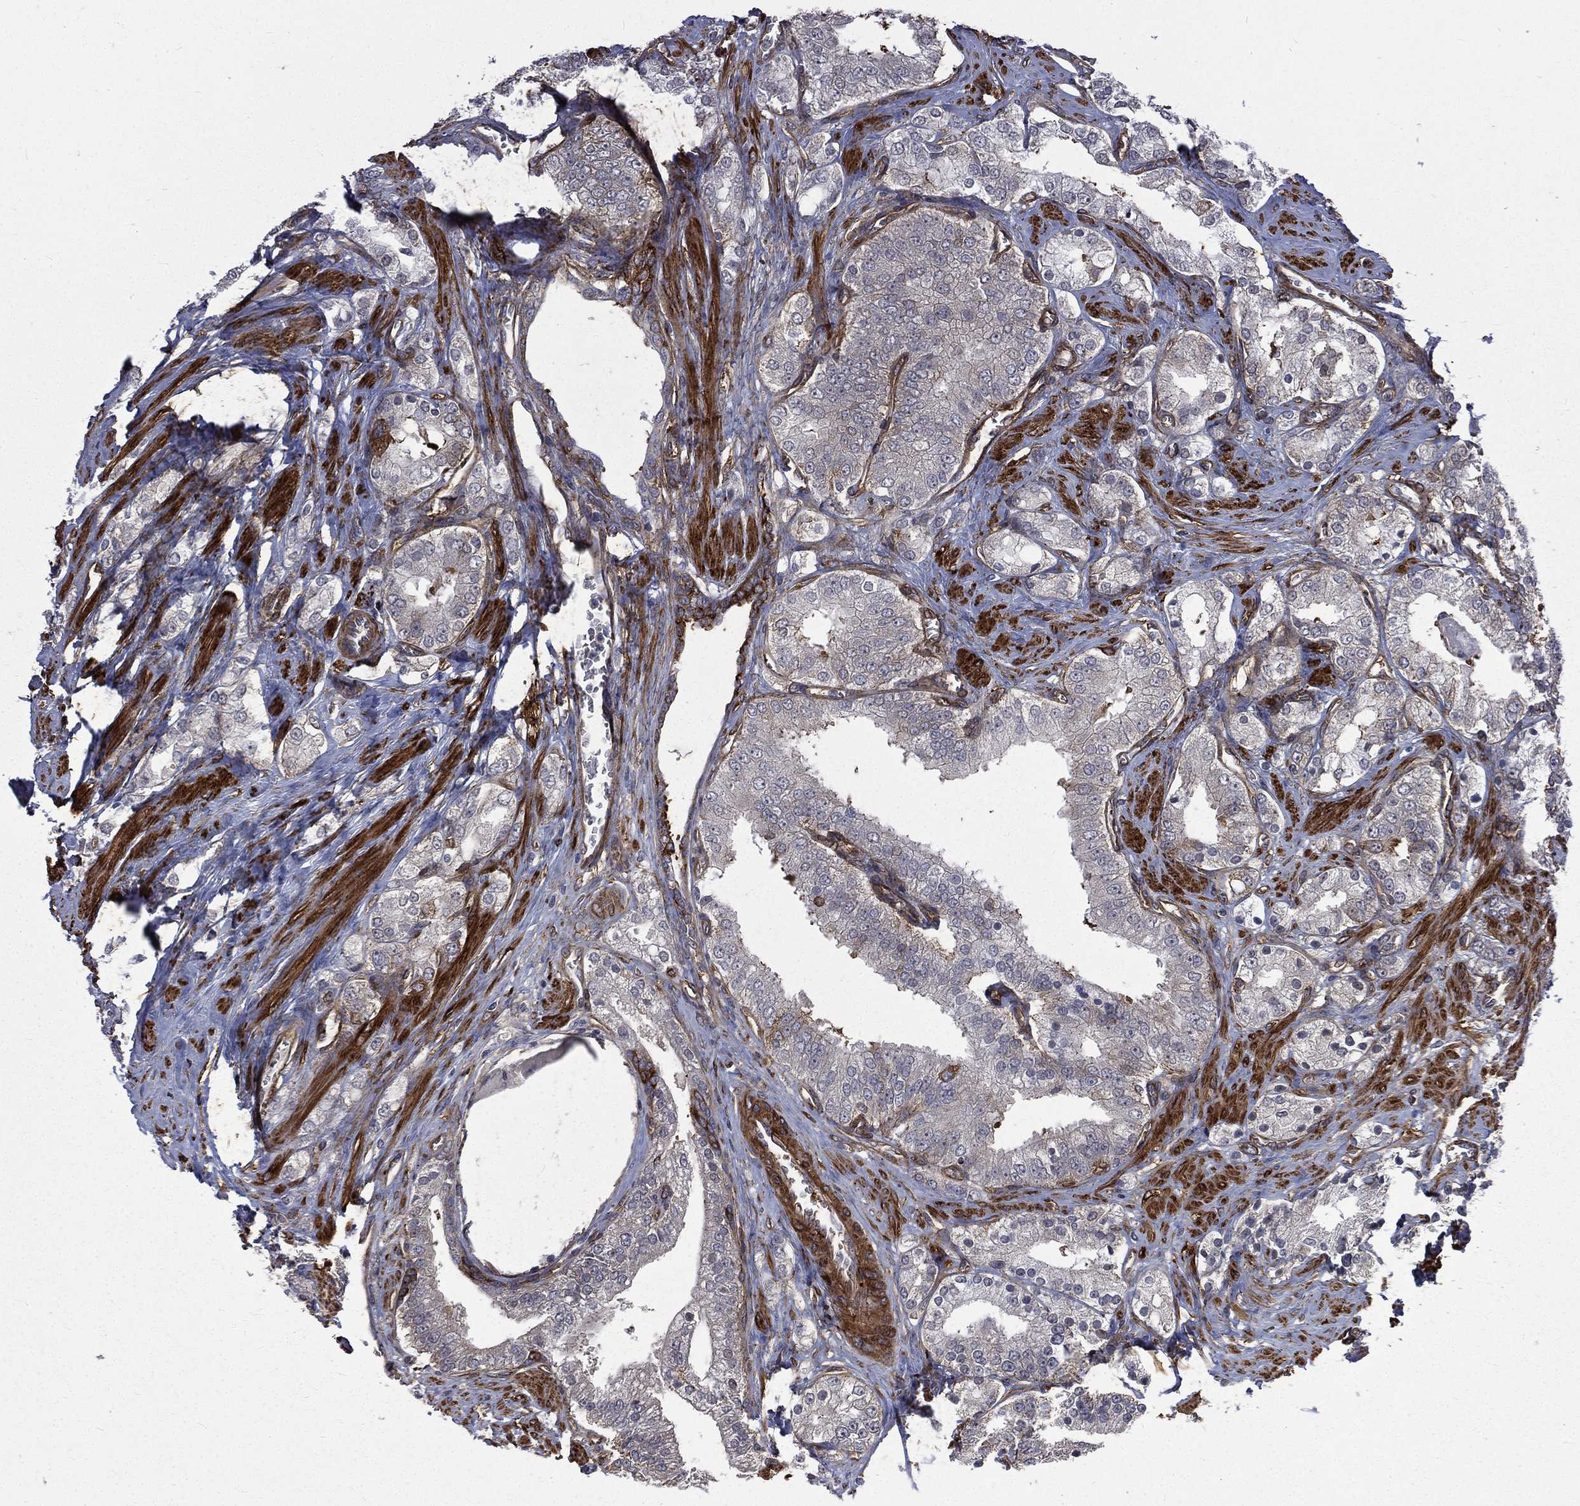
{"staining": {"intensity": "negative", "quantity": "none", "location": "none"}, "tissue": "prostate cancer", "cell_type": "Tumor cells", "image_type": "cancer", "snomed": [{"axis": "morphology", "description": "Adenocarcinoma, NOS"}, {"axis": "topography", "description": "Prostate and seminal vesicle, NOS"}, {"axis": "topography", "description": "Prostate"}], "caption": "An image of adenocarcinoma (prostate) stained for a protein demonstrates no brown staining in tumor cells.", "gene": "PPFIBP1", "patient": {"sex": "male", "age": 67}}